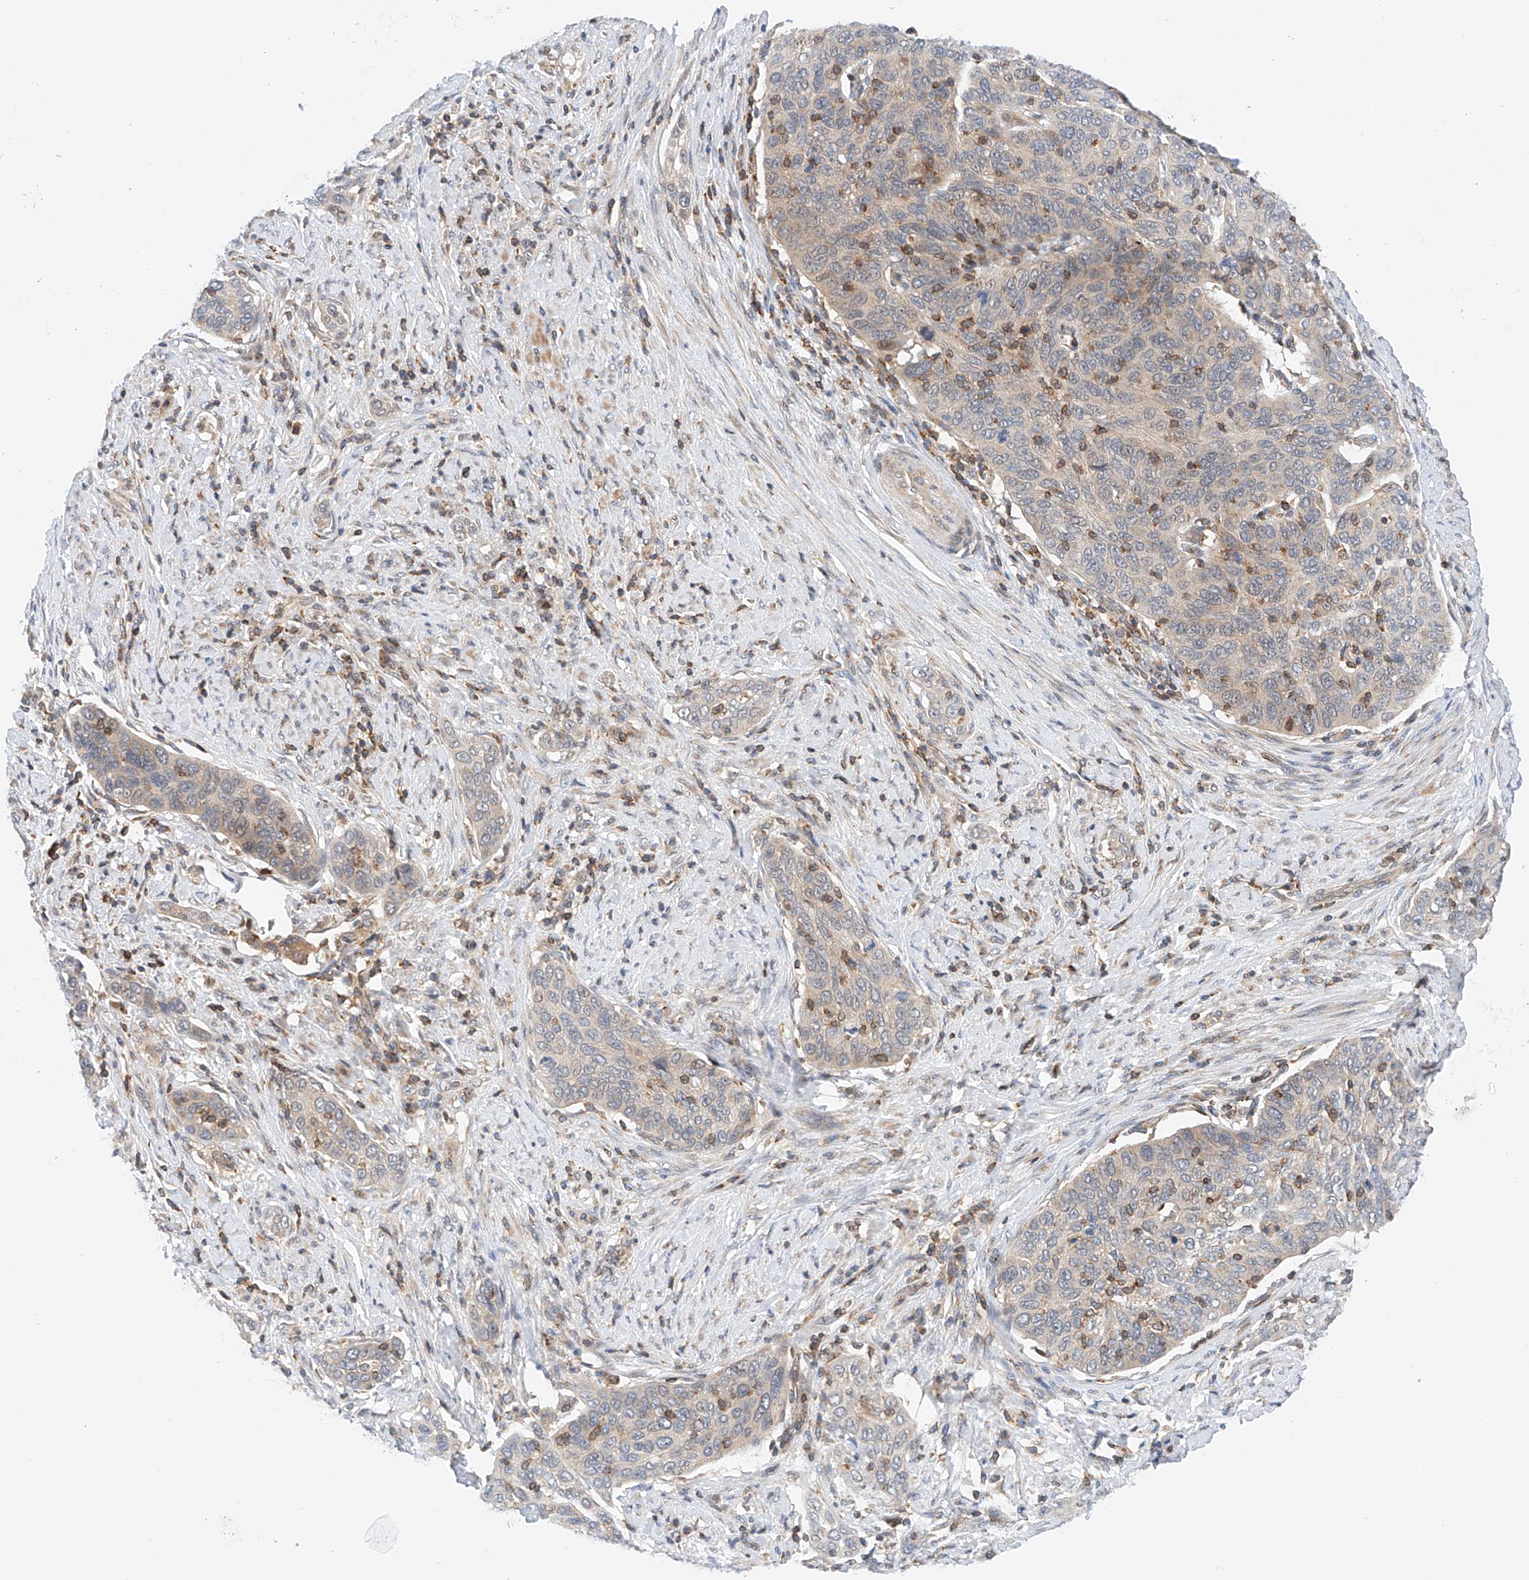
{"staining": {"intensity": "weak", "quantity": "<25%", "location": "cytoplasmic/membranous"}, "tissue": "cervical cancer", "cell_type": "Tumor cells", "image_type": "cancer", "snomed": [{"axis": "morphology", "description": "Squamous cell carcinoma, NOS"}, {"axis": "topography", "description": "Cervix"}], "caption": "Immunohistochemical staining of cervical cancer (squamous cell carcinoma) reveals no significant positivity in tumor cells.", "gene": "MFN2", "patient": {"sex": "female", "age": 60}}